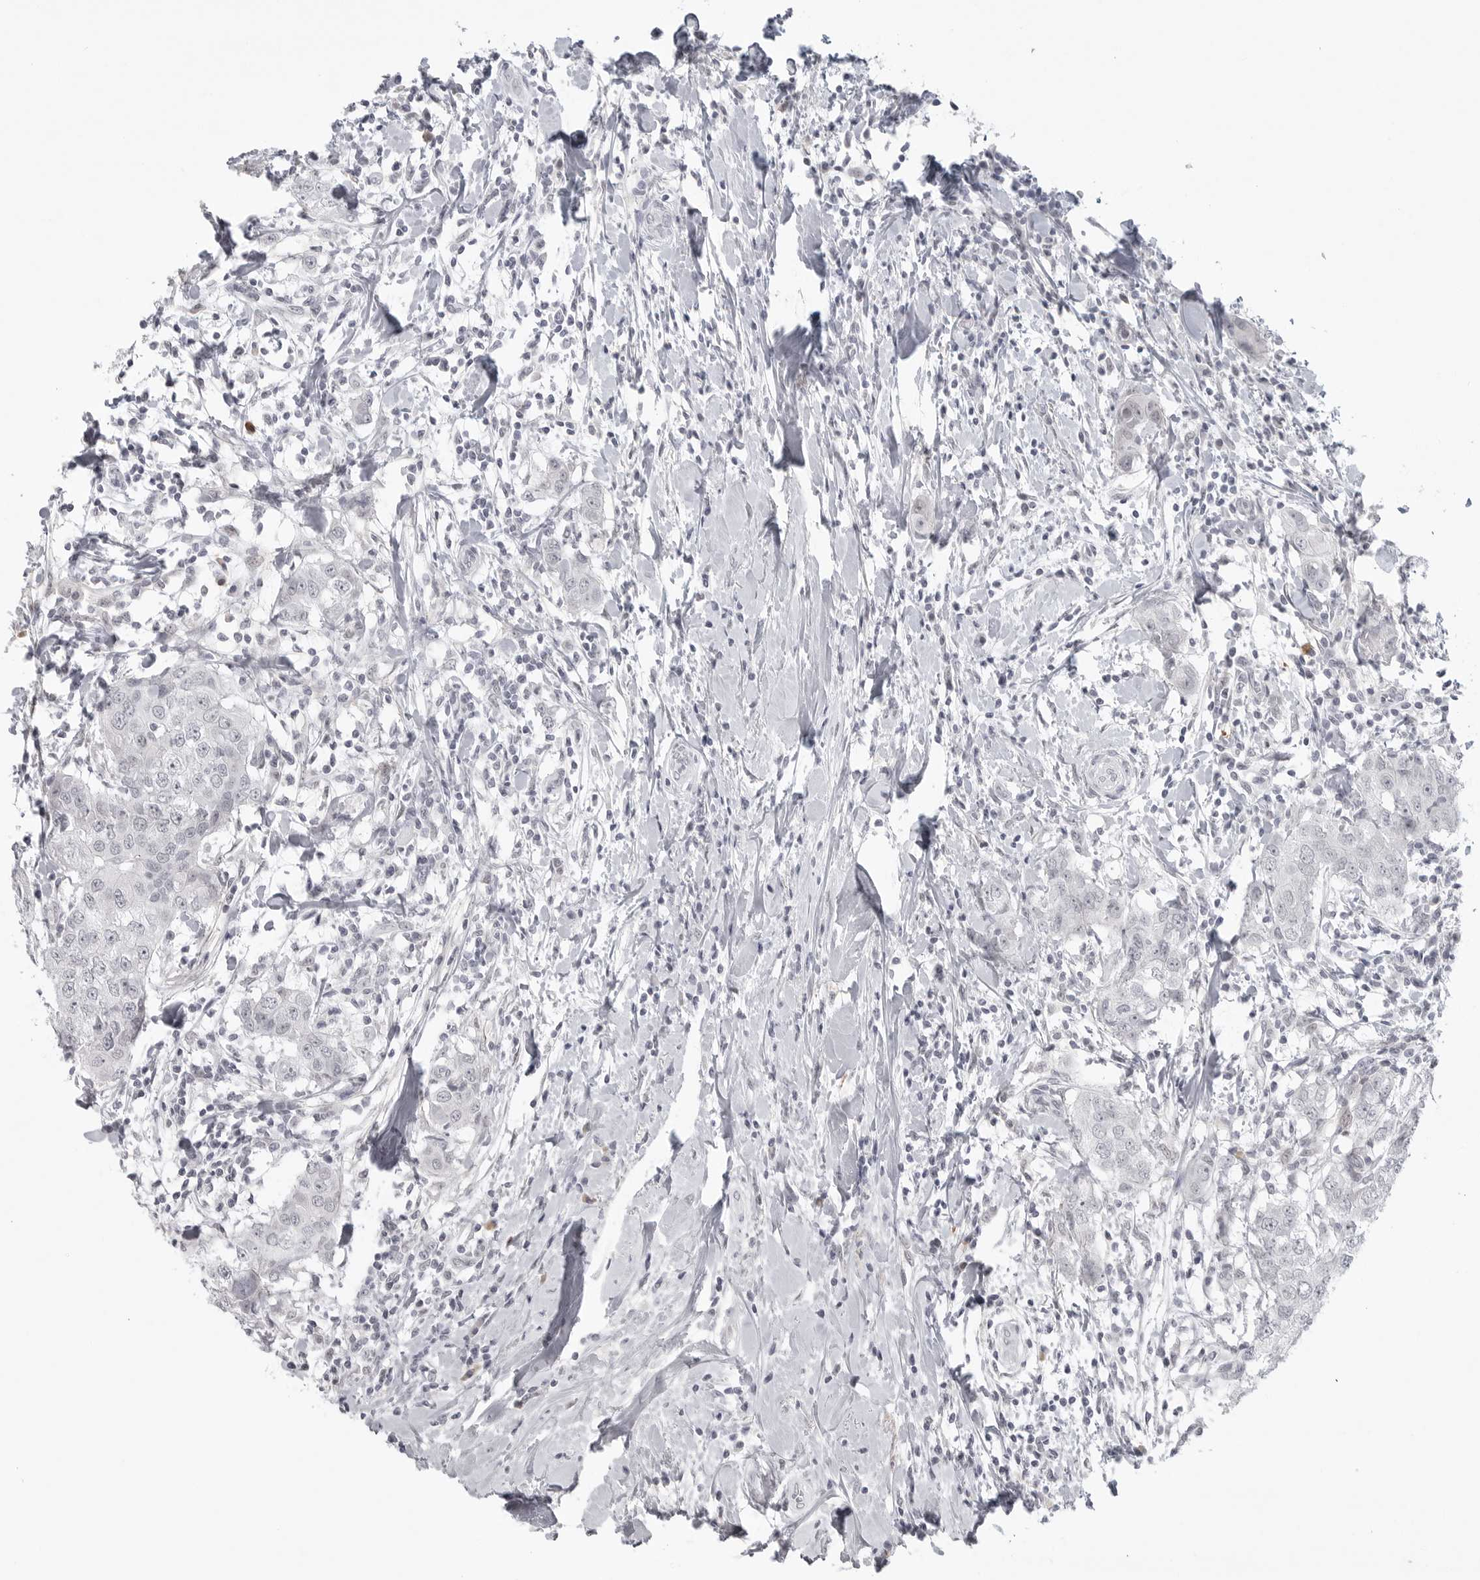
{"staining": {"intensity": "negative", "quantity": "none", "location": "none"}, "tissue": "breast cancer", "cell_type": "Tumor cells", "image_type": "cancer", "snomed": [{"axis": "morphology", "description": "Duct carcinoma"}, {"axis": "topography", "description": "Breast"}], "caption": "Breast cancer (intraductal carcinoma) stained for a protein using immunohistochemistry demonstrates no expression tumor cells.", "gene": "TCTN3", "patient": {"sex": "female", "age": 27}}